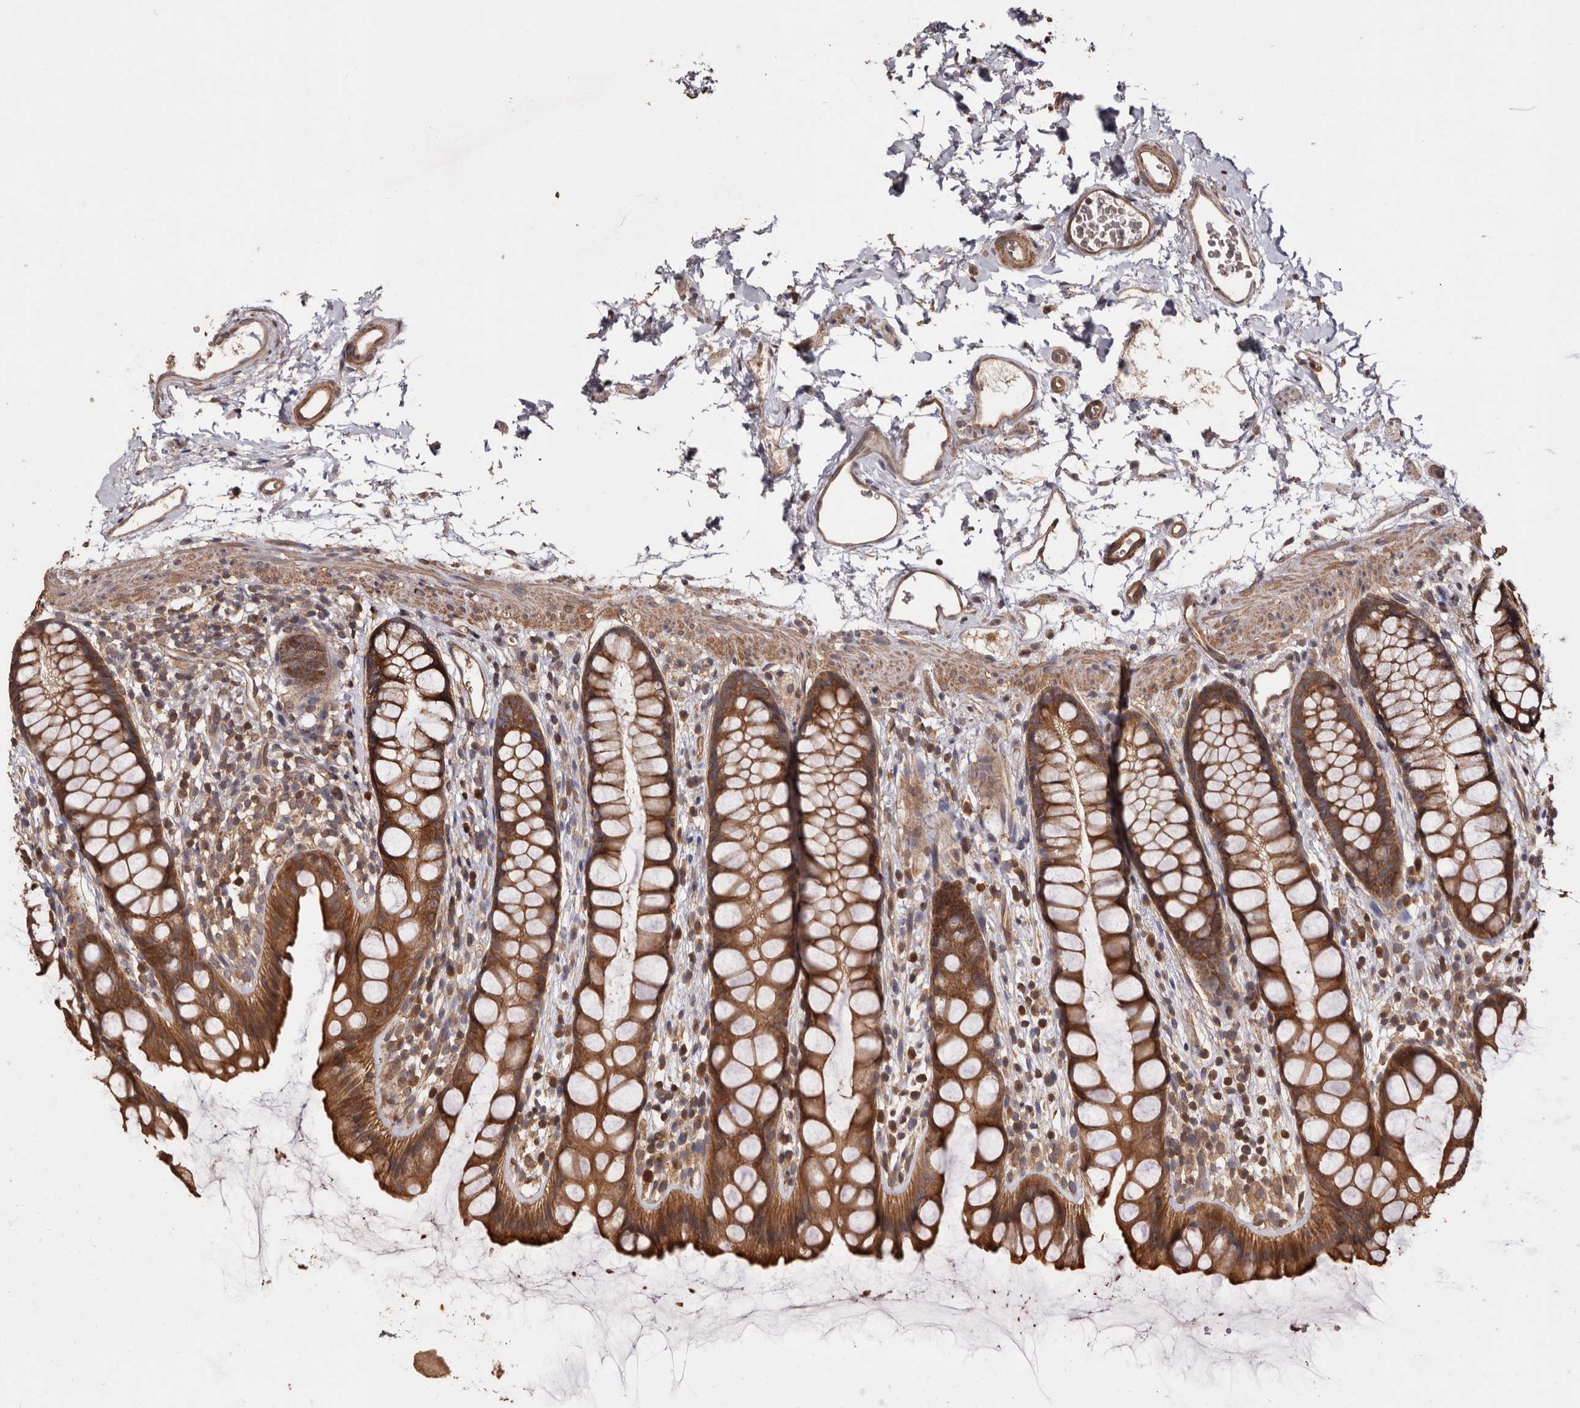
{"staining": {"intensity": "moderate", "quantity": ">75%", "location": "cytoplasmic/membranous"}, "tissue": "rectum", "cell_type": "Glandular cells", "image_type": "normal", "snomed": [{"axis": "morphology", "description": "Normal tissue, NOS"}, {"axis": "topography", "description": "Rectum"}], "caption": "A brown stain shows moderate cytoplasmic/membranous expression of a protein in glandular cells of normal rectum. (IHC, brightfield microscopy, high magnification).", "gene": "COQ8B", "patient": {"sex": "female", "age": 65}}